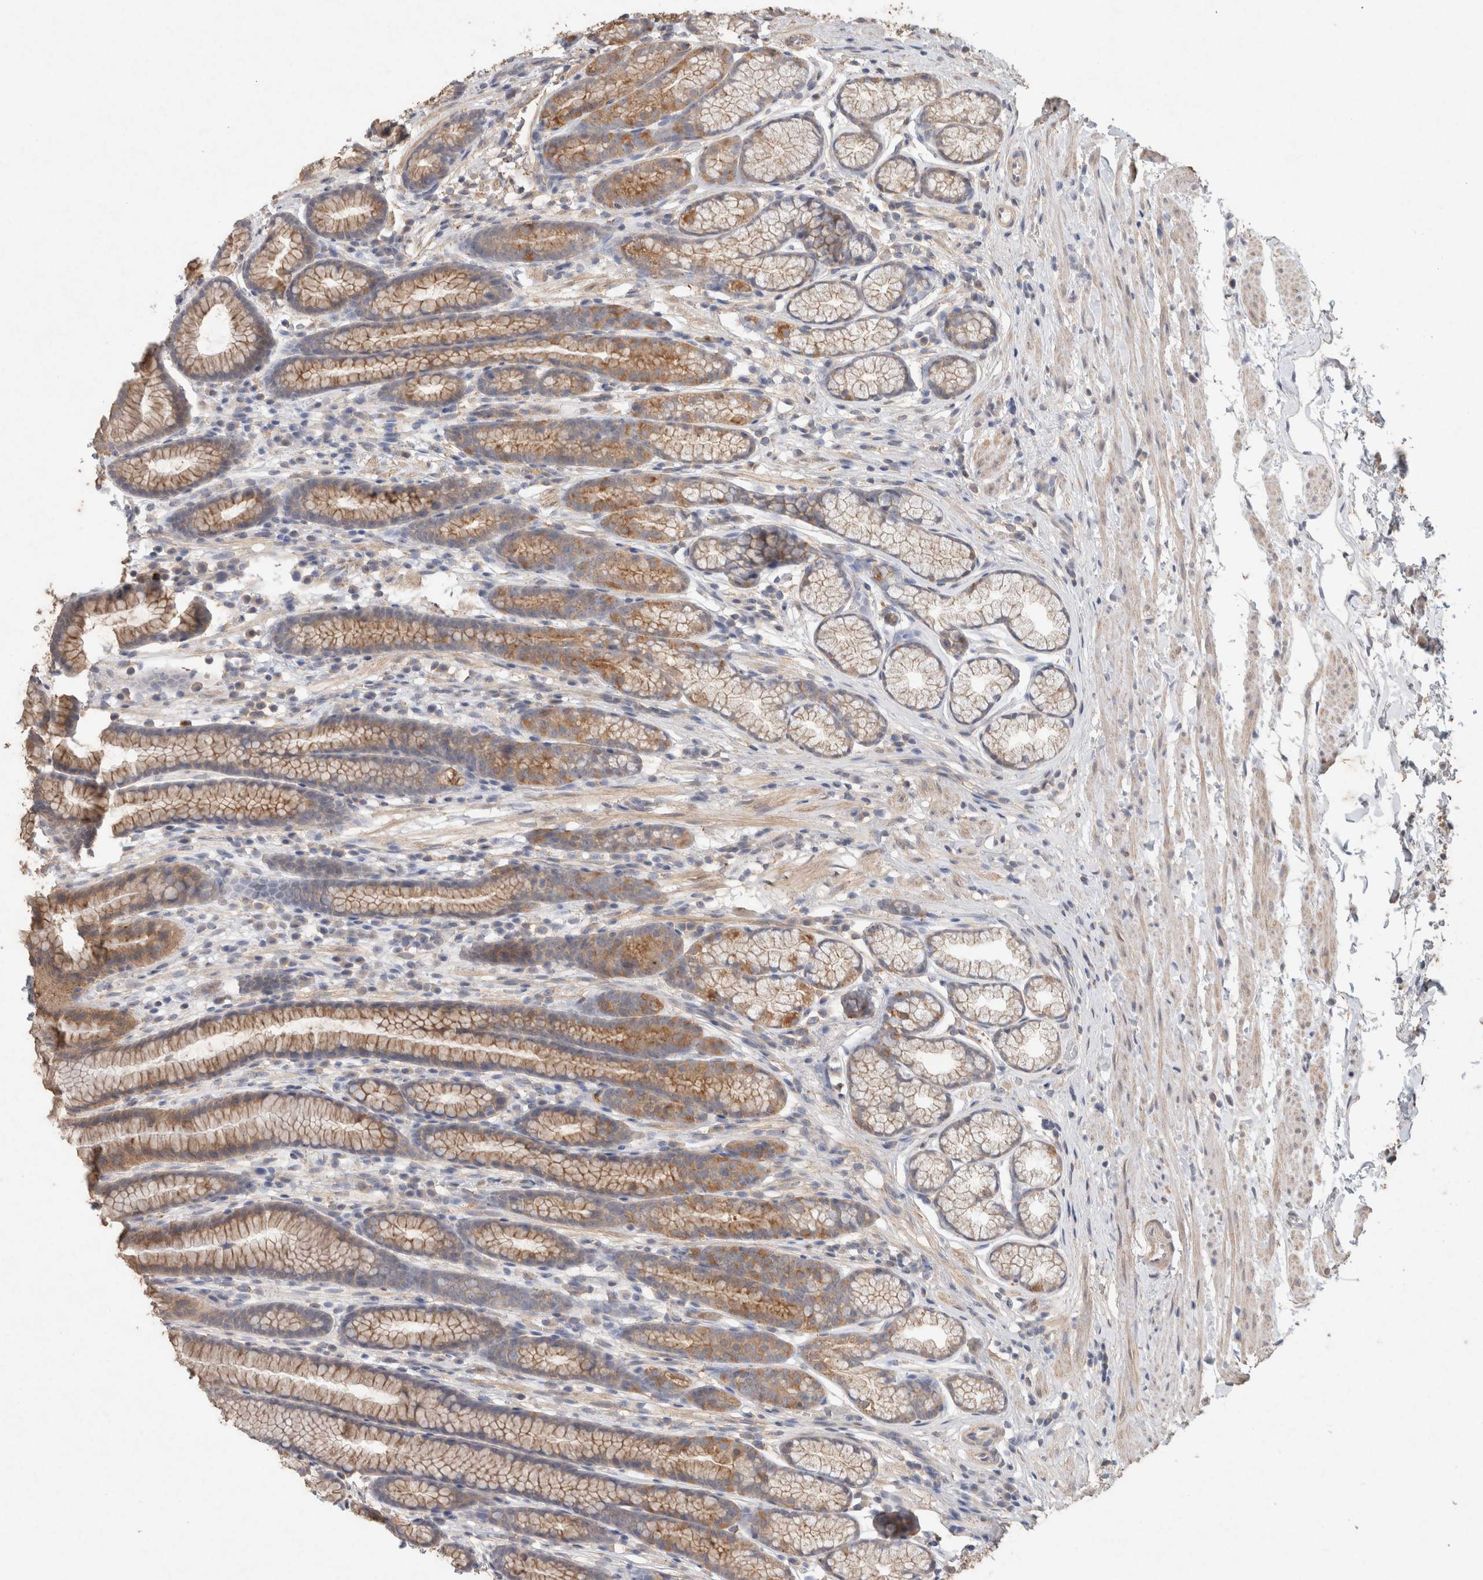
{"staining": {"intensity": "moderate", "quantity": ">75%", "location": "cytoplasmic/membranous"}, "tissue": "stomach", "cell_type": "Glandular cells", "image_type": "normal", "snomed": [{"axis": "morphology", "description": "Normal tissue, NOS"}, {"axis": "topography", "description": "Stomach"}], "caption": "A brown stain shows moderate cytoplasmic/membranous expression of a protein in glandular cells of benign stomach.", "gene": "RAB14", "patient": {"sex": "male", "age": 42}}